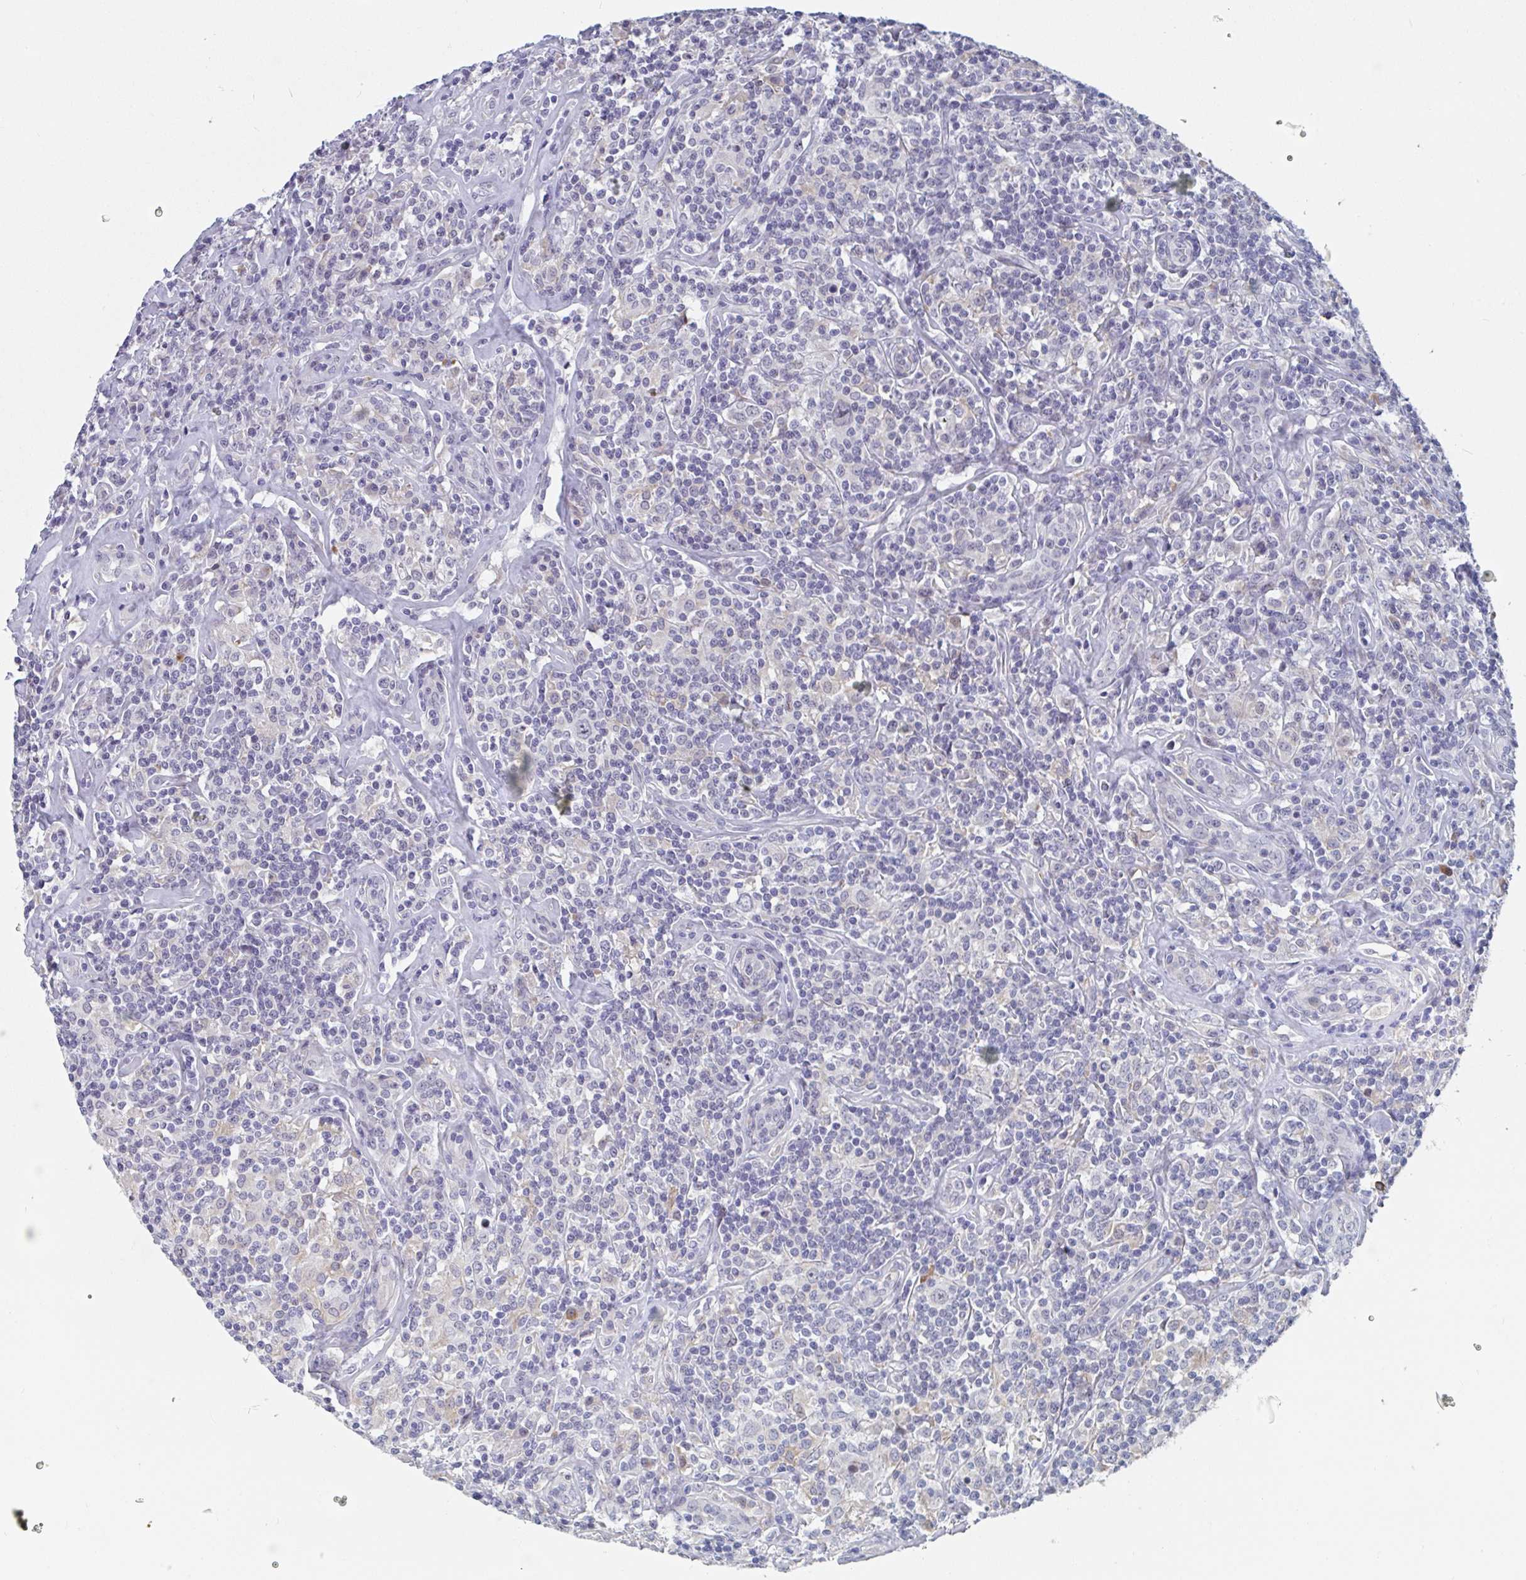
{"staining": {"intensity": "negative", "quantity": "none", "location": "none"}, "tissue": "lymphoma", "cell_type": "Tumor cells", "image_type": "cancer", "snomed": [{"axis": "morphology", "description": "Hodgkin's disease, NOS"}, {"axis": "morphology", "description": "Hodgkin's lymphoma, nodular sclerosis"}, {"axis": "topography", "description": "Lymph node"}], "caption": "This micrograph is of Hodgkin's lymphoma, nodular sclerosis stained with immunohistochemistry to label a protein in brown with the nuclei are counter-stained blue. There is no expression in tumor cells.", "gene": "CENPT", "patient": {"sex": "female", "age": 10}}